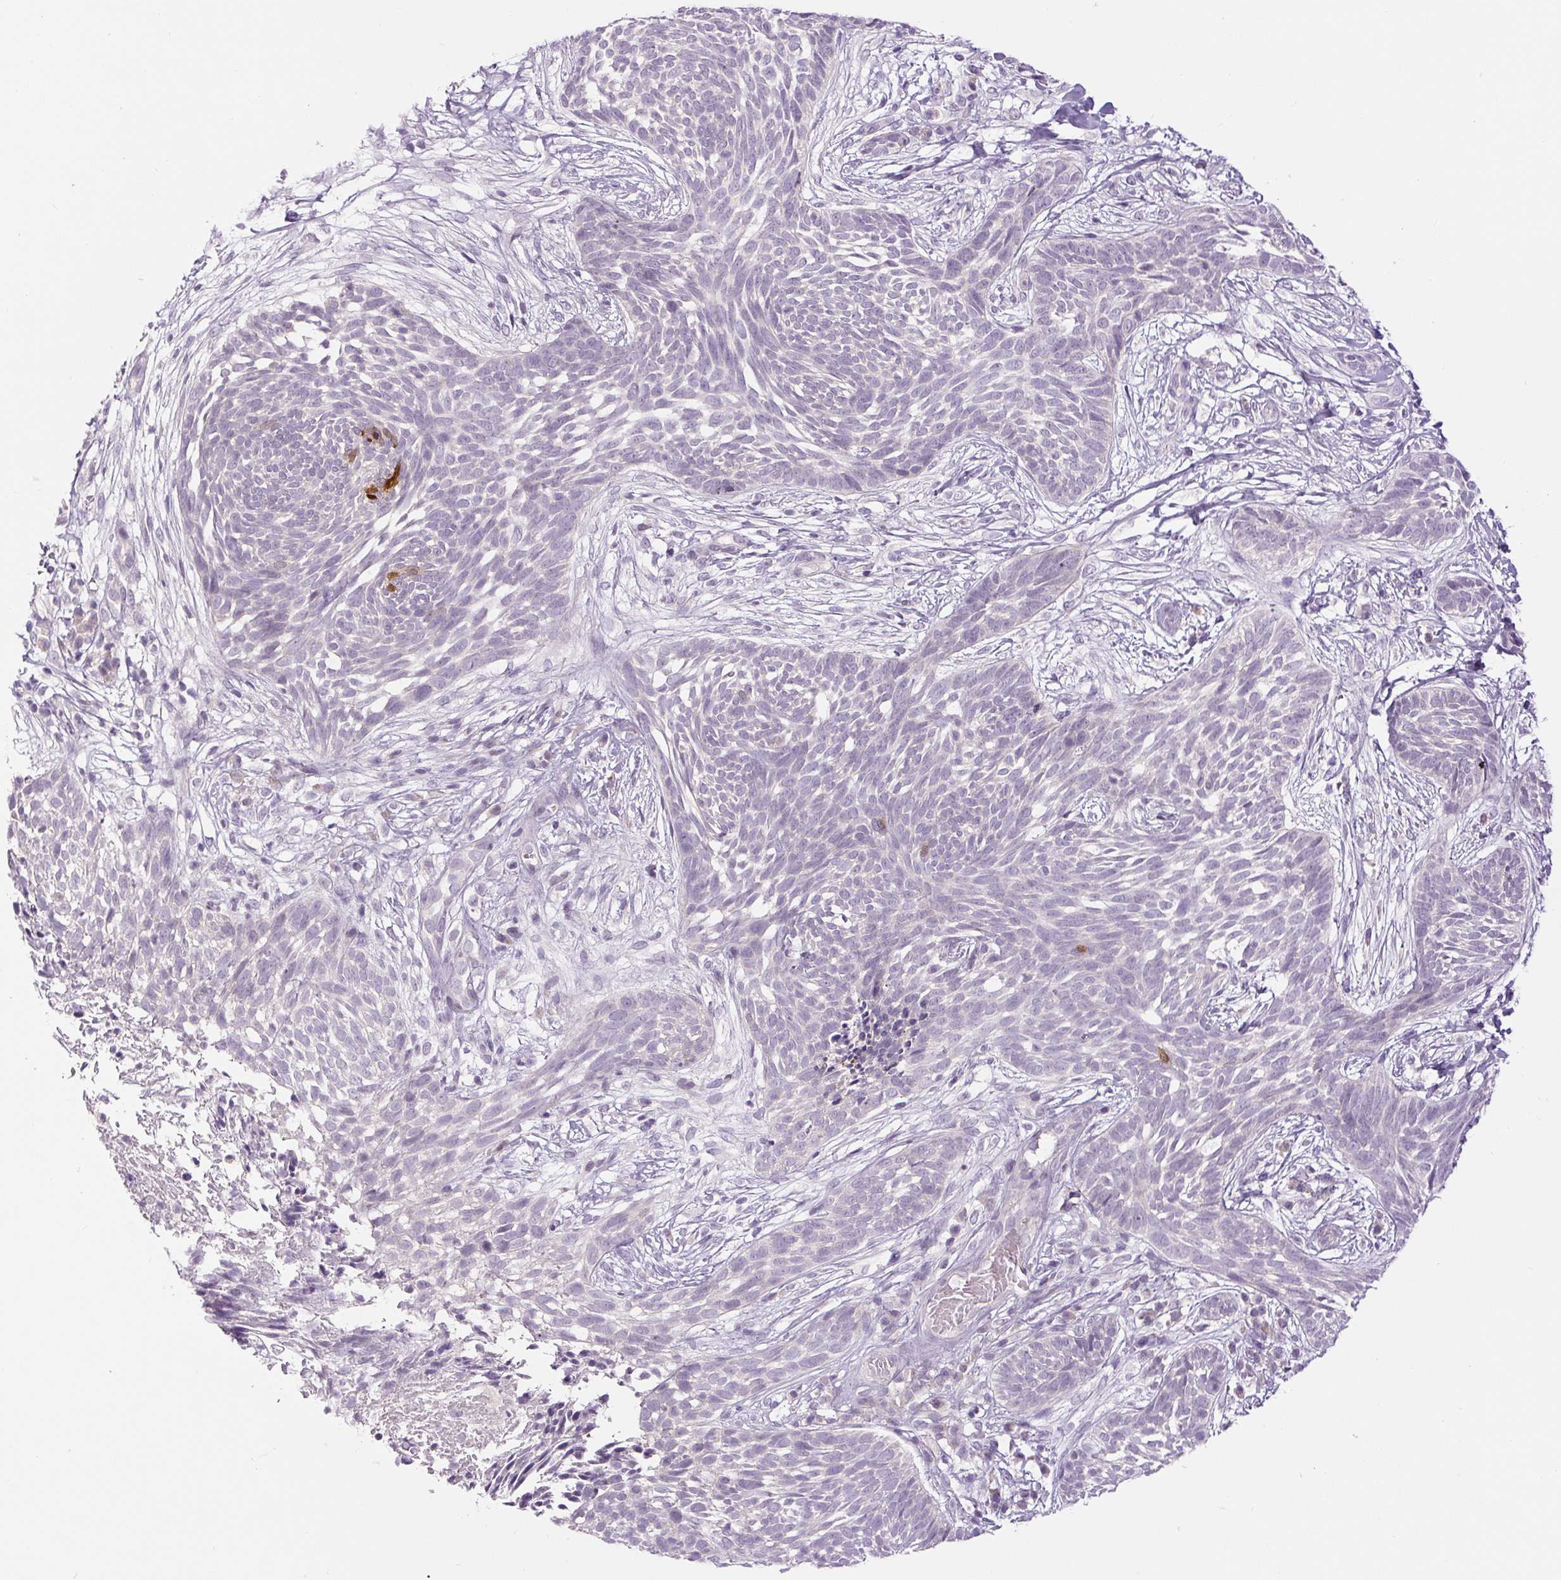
{"staining": {"intensity": "negative", "quantity": "none", "location": "none"}, "tissue": "skin cancer", "cell_type": "Tumor cells", "image_type": "cancer", "snomed": [{"axis": "morphology", "description": "Basal cell carcinoma"}, {"axis": "topography", "description": "Skin"}, {"axis": "topography", "description": "Skin, foot"}], "caption": "A high-resolution micrograph shows immunohistochemistry staining of skin basal cell carcinoma, which exhibits no significant positivity in tumor cells.", "gene": "FABP7", "patient": {"sex": "female", "age": 86}}